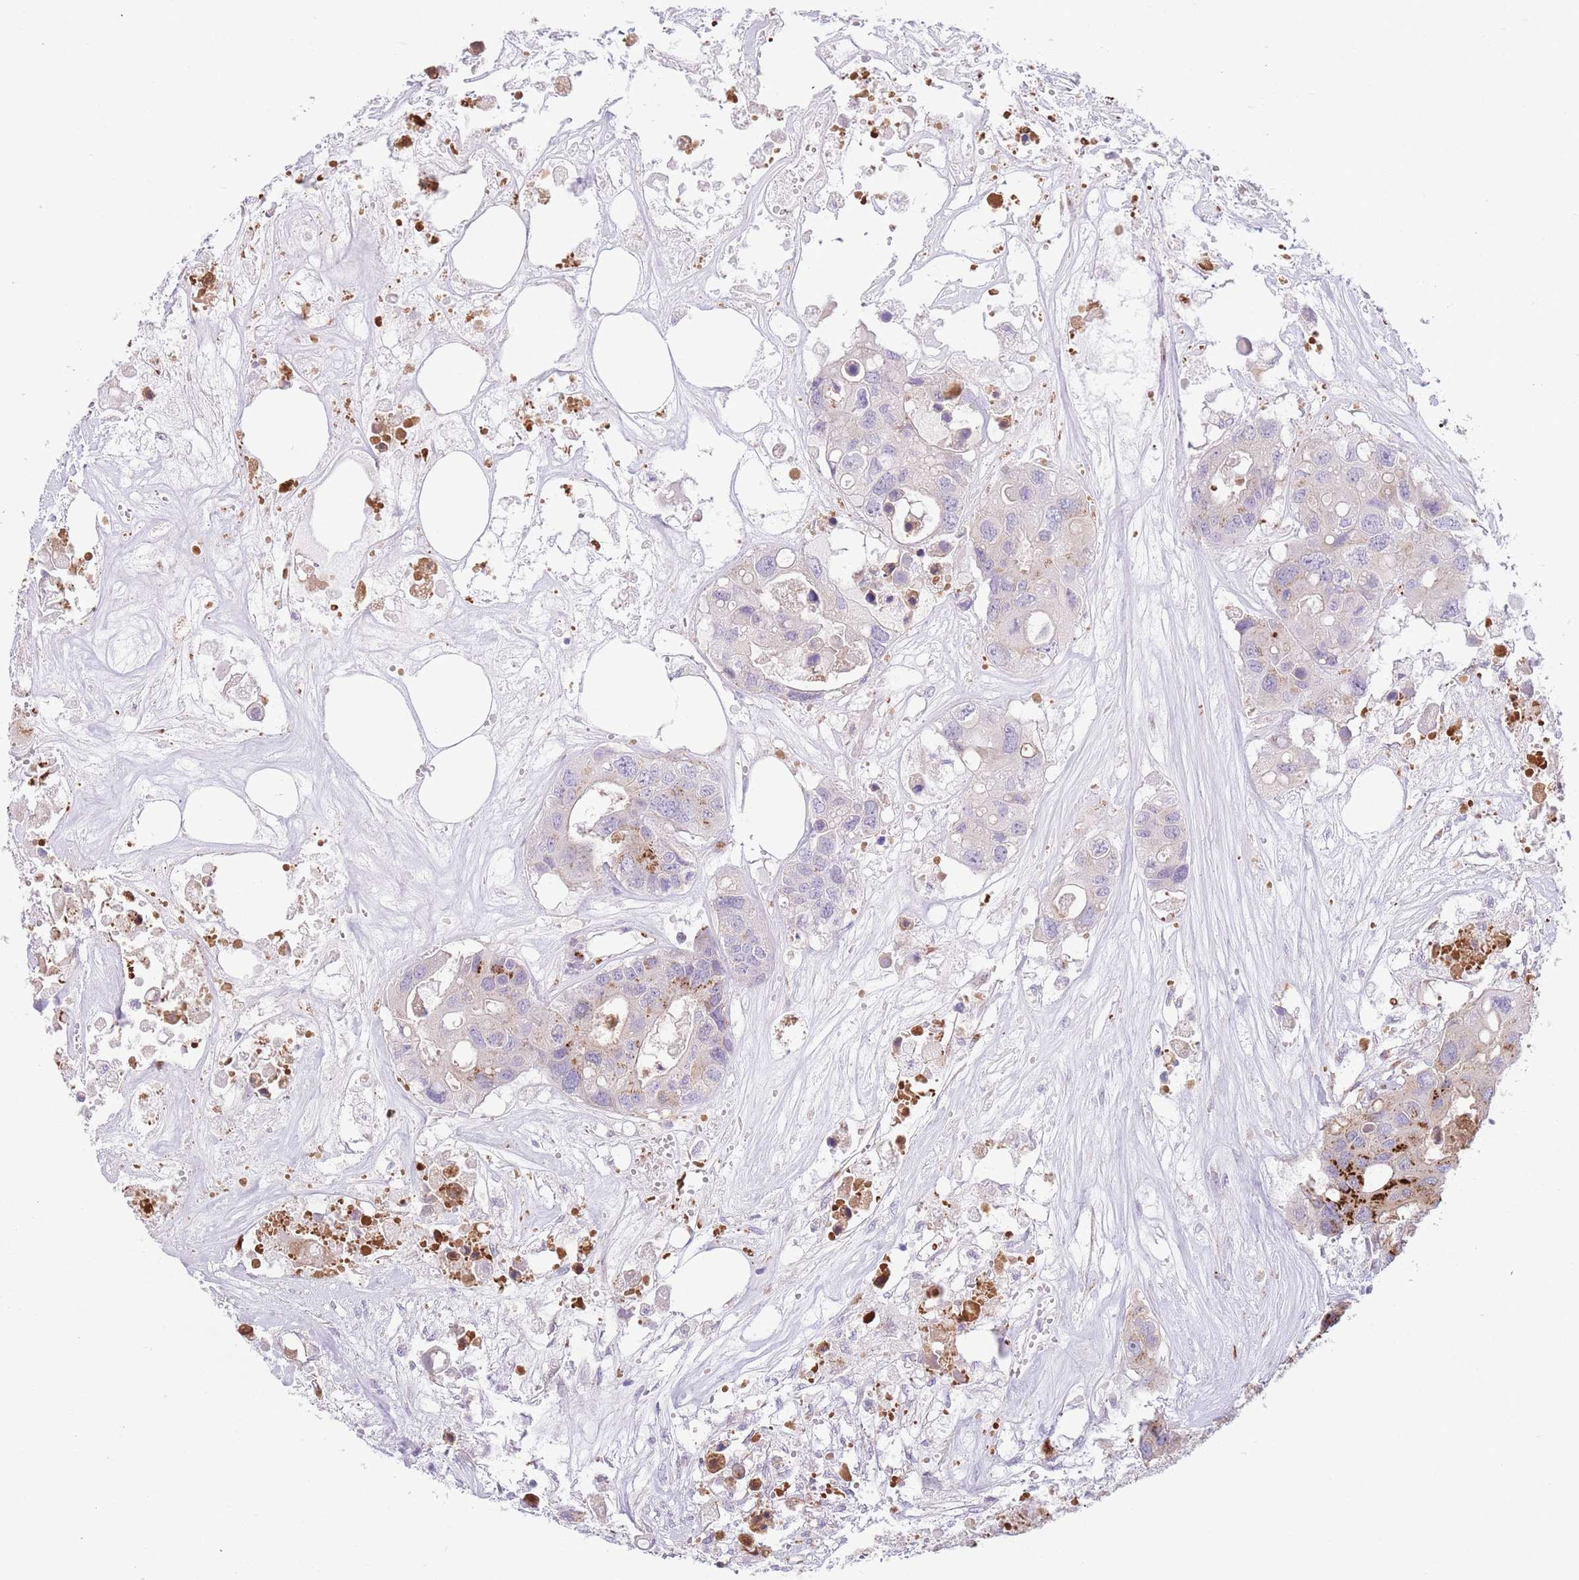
{"staining": {"intensity": "strong", "quantity": "<25%", "location": "cytoplasmic/membranous"}, "tissue": "colorectal cancer", "cell_type": "Tumor cells", "image_type": "cancer", "snomed": [{"axis": "morphology", "description": "Adenocarcinoma, NOS"}, {"axis": "topography", "description": "Colon"}], "caption": "A micrograph of colorectal cancer stained for a protein shows strong cytoplasmic/membranous brown staining in tumor cells.", "gene": "C20orf96", "patient": {"sex": "male", "age": 77}}